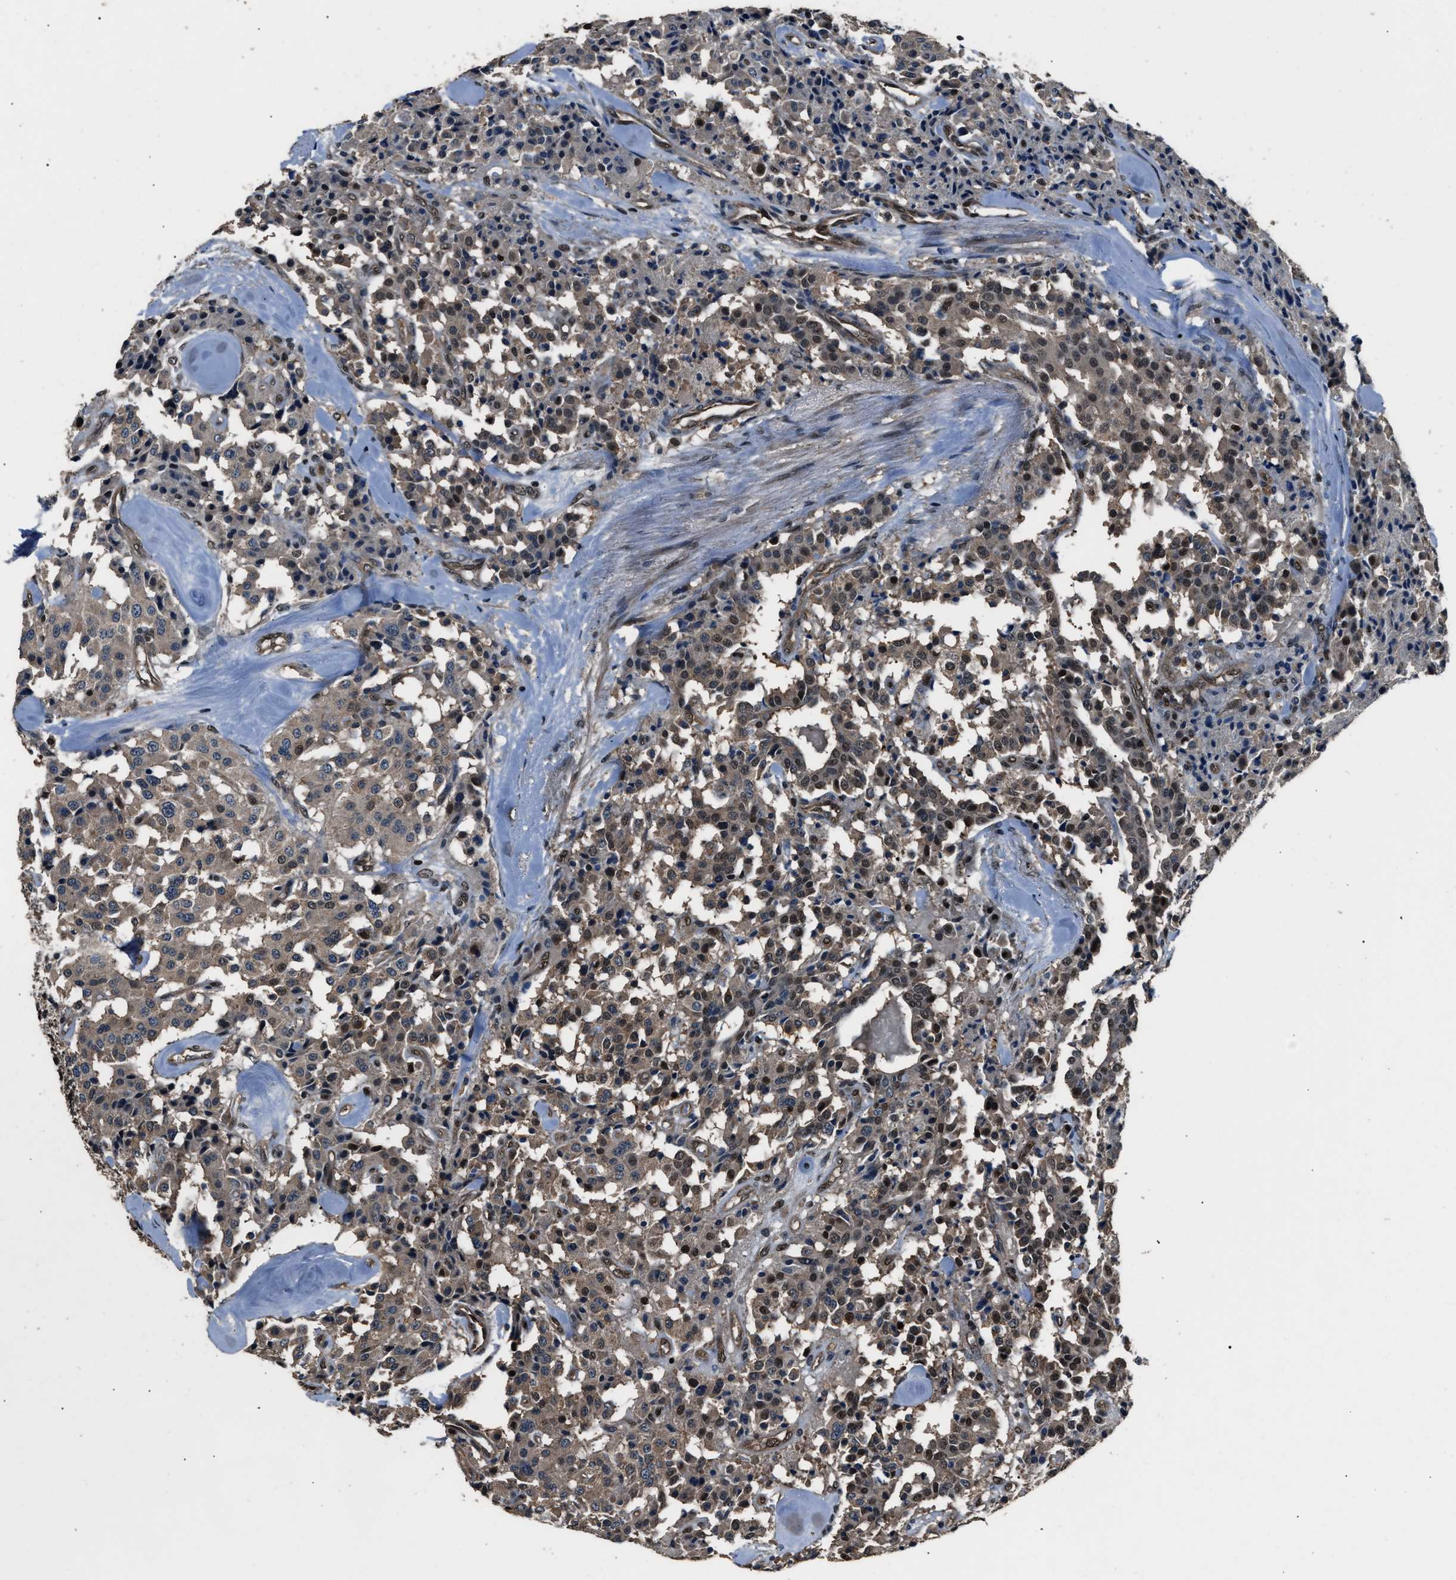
{"staining": {"intensity": "weak", "quantity": "25%-75%", "location": "cytoplasmic/membranous,nuclear"}, "tissue": "carcinoid", "cell_type": "Tumor cells", "image_type": "cancer", "snomed": [{"axis": "morphology", "description": "Carcinoid, malignant, NOS"}, {"axis": "topography", "description": "Lung"}], "caption": "High-power microscopy captured an immunohistochemistry (IHC) micrograph of carcinoid (malignant), revealing weak cytoplasmic/membranous and nuclear positivity in about 25%-75% of tumor cells.", "gene": "DFFA", "patient": {"sex": "male", "age": 30}}